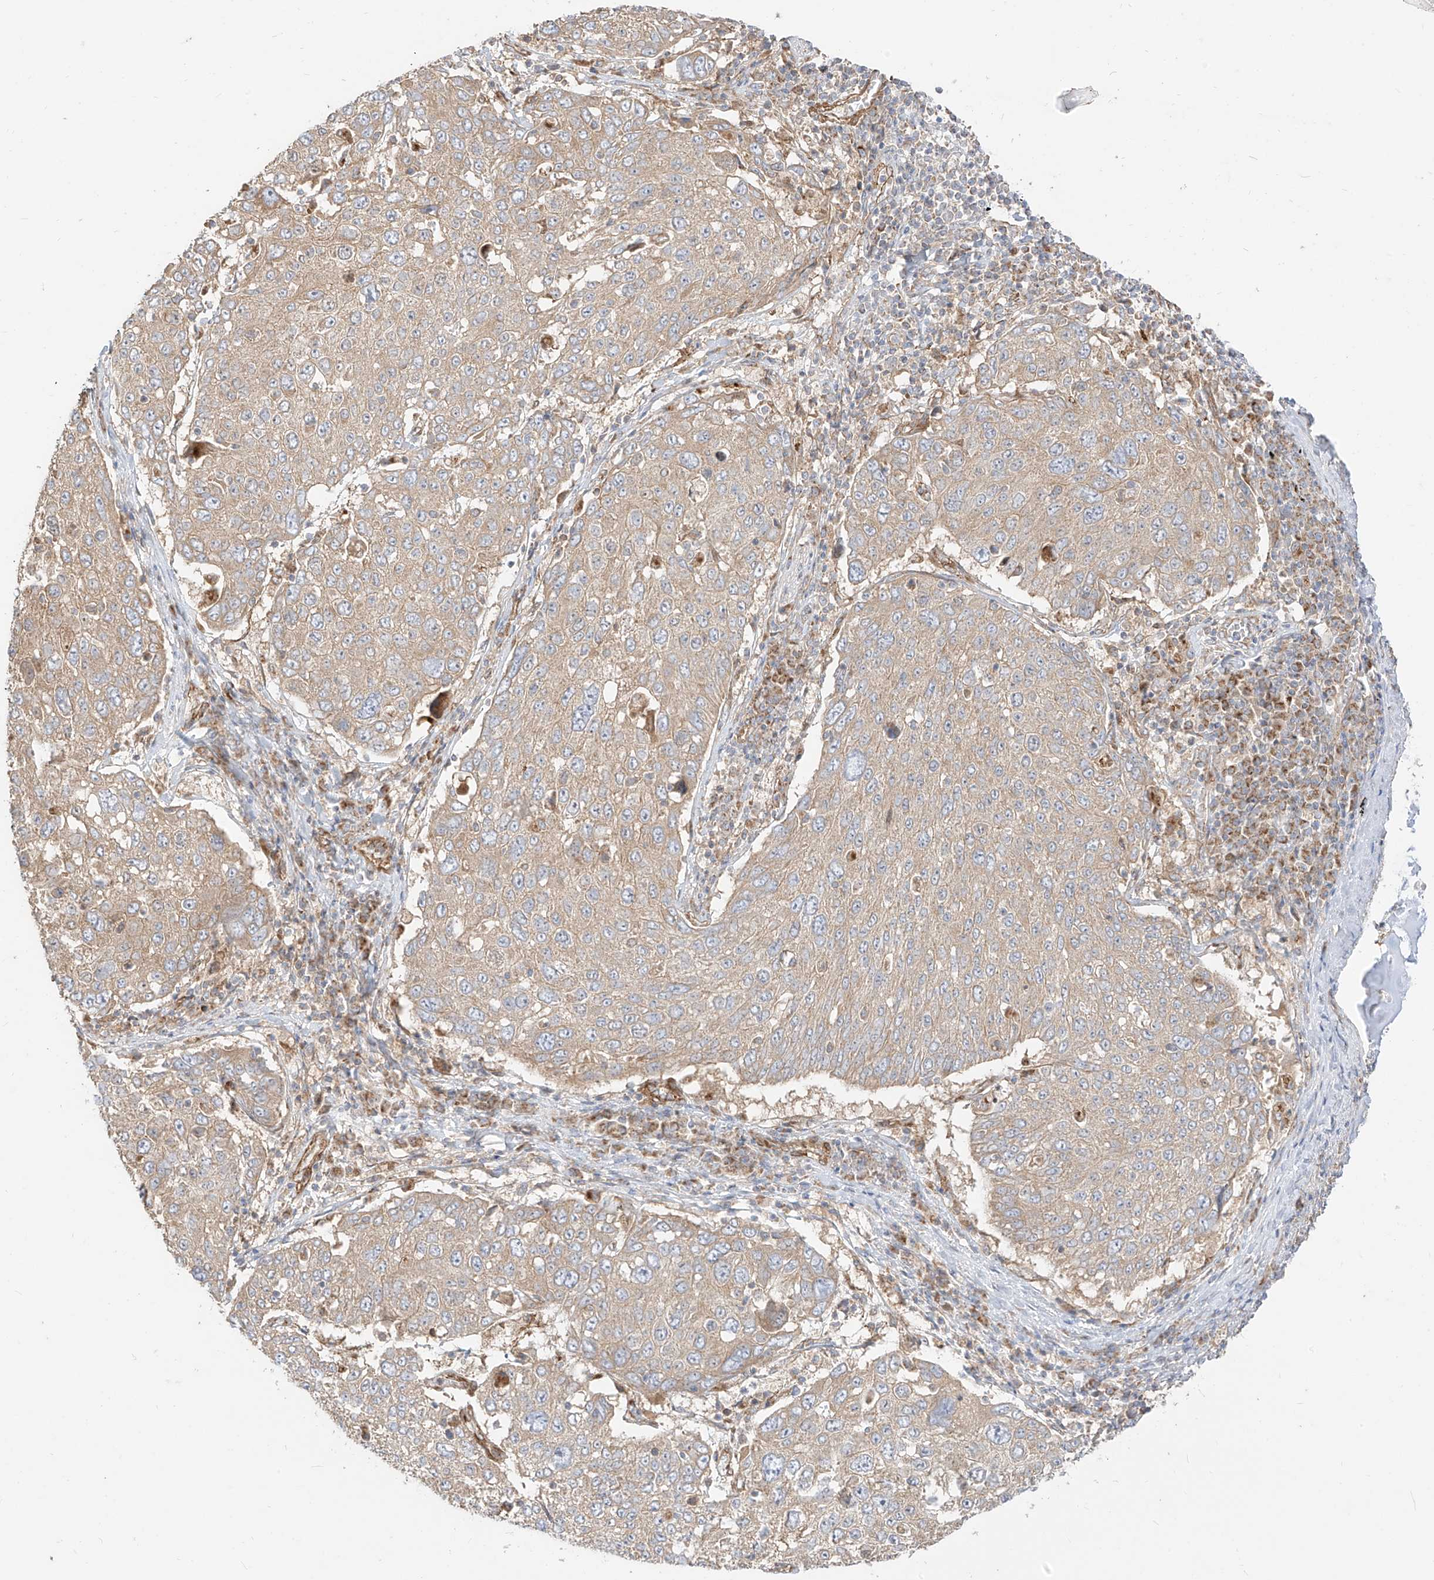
{"staining": {"intensity": "weak", "quantity": "25%-75%", "location": "cytoplasmic/membranous"}, "tissue": "lung cancer", "cell_type": "Tumor cells", "image_type": "cancer", "snomed": [{"axis": "morphology", "description": "Squamous cell carcinoma, NOS"}, {"axis": "topography", "description": "Lung"}], "caption": "Immunohistochemistry photomicrograph of neoplastic tissue: human lung cancer (squamous cell carcinoma) stained using immunohistochemistry (IHC) displays low levels of weak protein expression localized specifically in the cytoplasmic/membranous of tumor cells, appearing as a cytoplasmic/membranous brown color.", "gene": "PLCL1", "patient": {"sex": "male", "age": 65}}